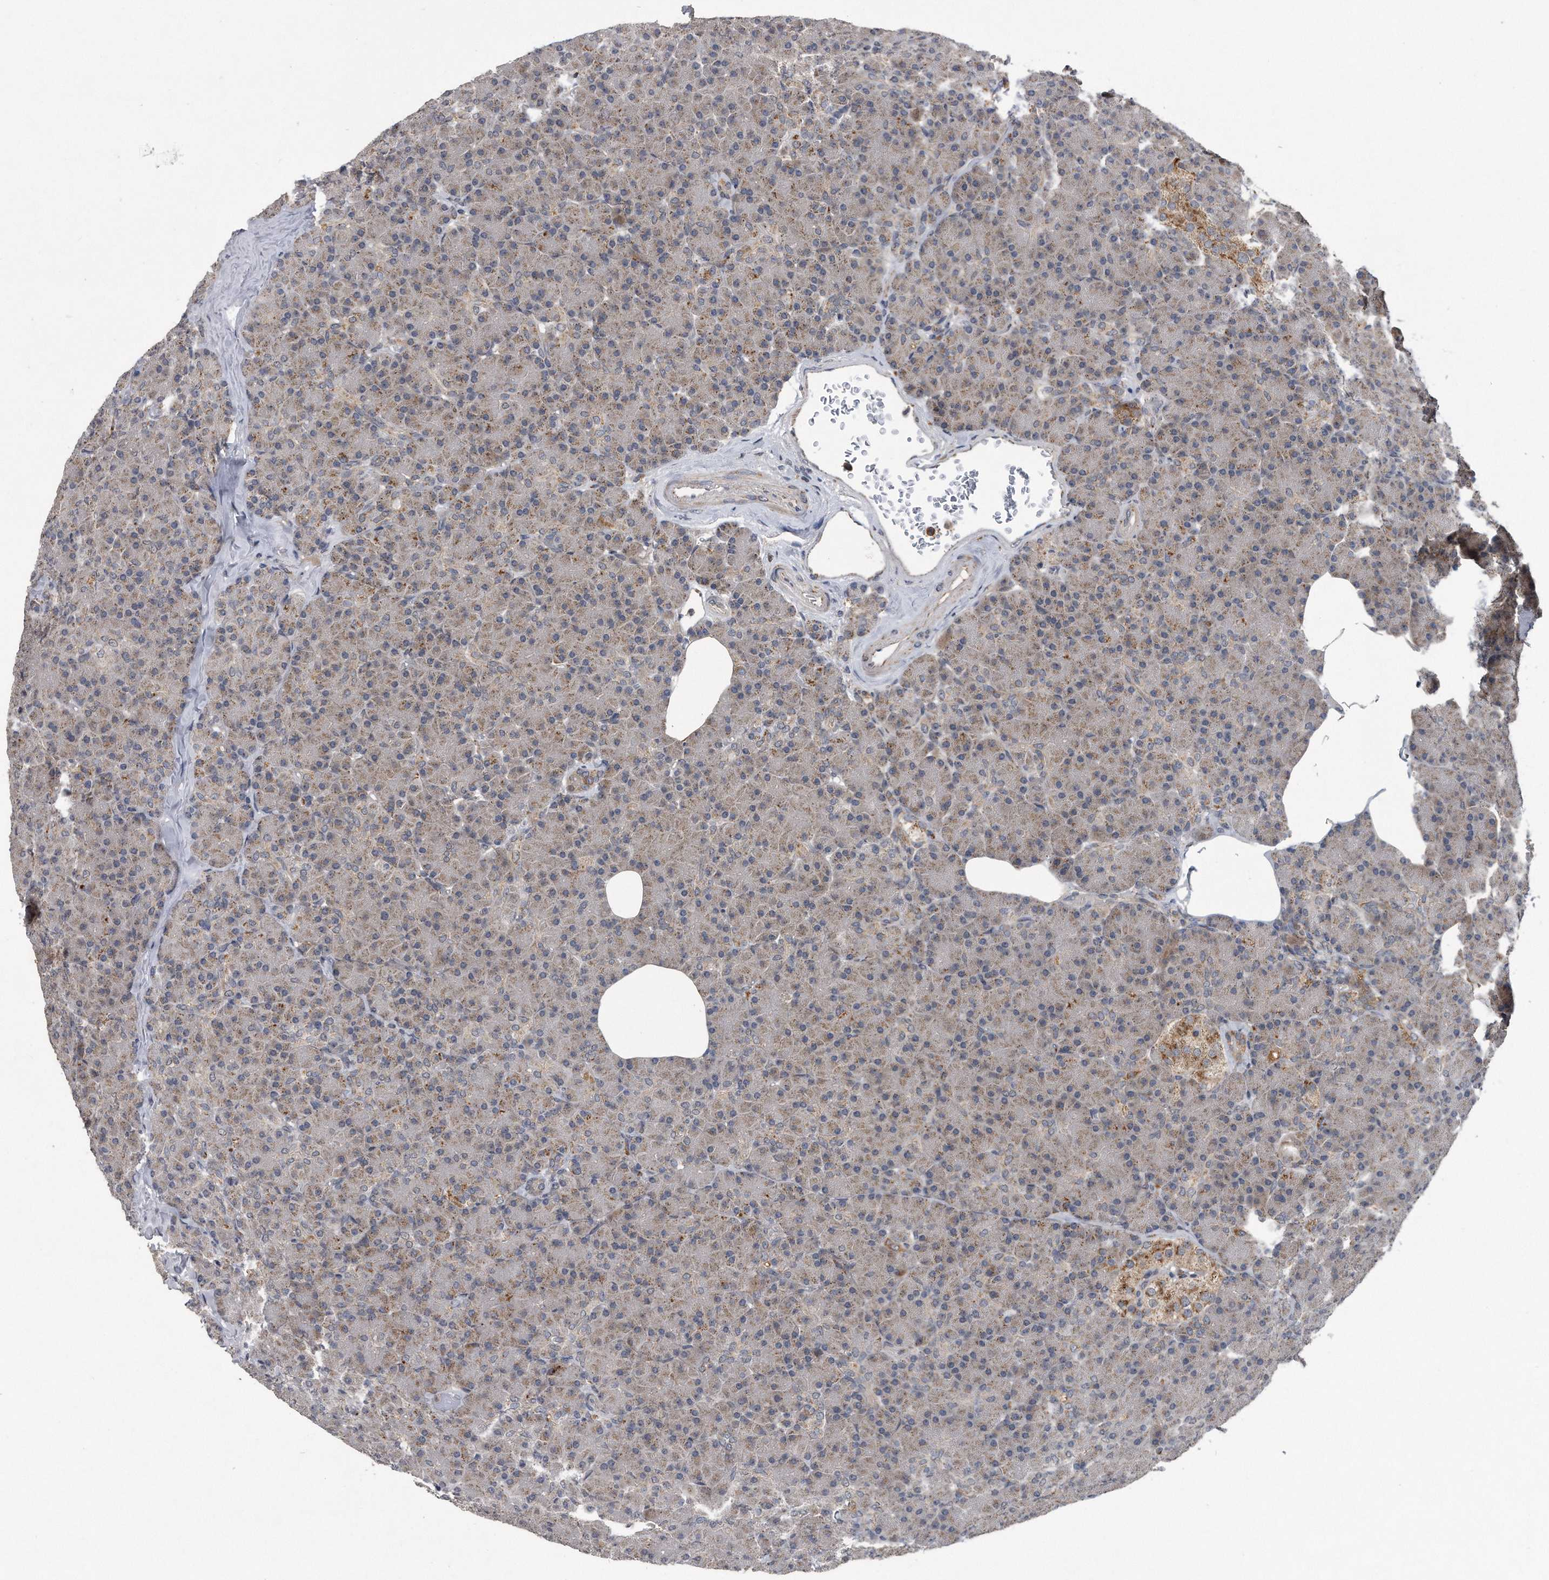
{"staining": {"intensity": "weak", "quantity": ">75%", "location": "cytoplasmic/membranous"}, "tissue": "pancreas", "cell_type": "Exocrine glandular cells", "image_type": "normal", "snomed": [{"axis": "morphology", "description": "Normal tissue, NOS"}, {"axis": "topography", "description": "Pancreas"}], "caption": "About >75% of exocrine glandular cells in benign human pancreas demonstrate weak cytoplasmic/membranous protein positivity as visualized by brown immunohistochemical staining.", "gene": "LYRM4", "patient": {"sex": "female", "age": 43}}